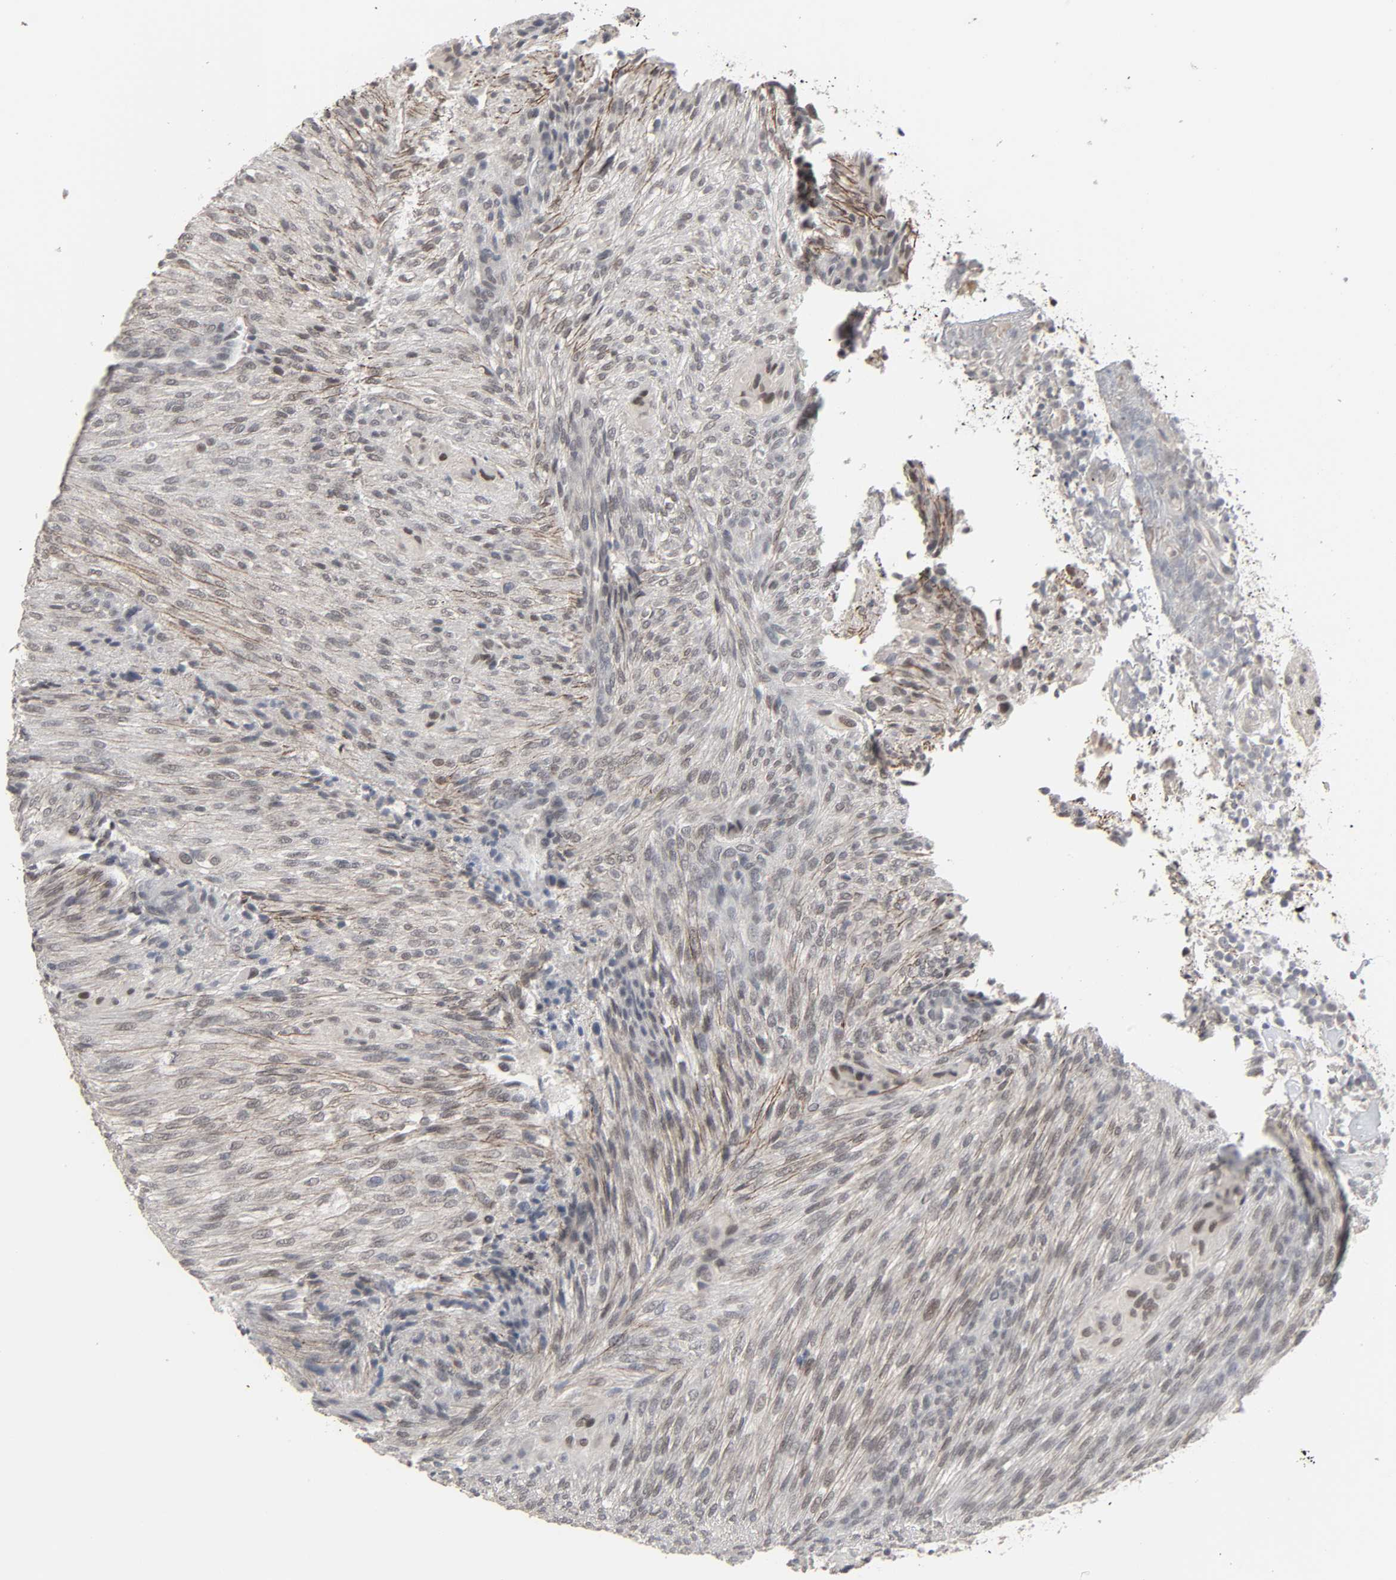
{"staining": {"intensity": "negative", "quantity": "none", "location": "none"}, "tissue": "glioma", "cell_type": "Tumor cells", "image_type": "cancer", "snomed": [{"axis": "morphology", "description": "Glioma, malignant, High grade"}, {"axis": "topography", "description": "Cerebral cortex"}], "caption": "The immunohistochemistry image has no significant positivity in tumor cells of glioma tissue.", "gene": "ZNF222", "patient": {"sex": "female", "age": 55}}